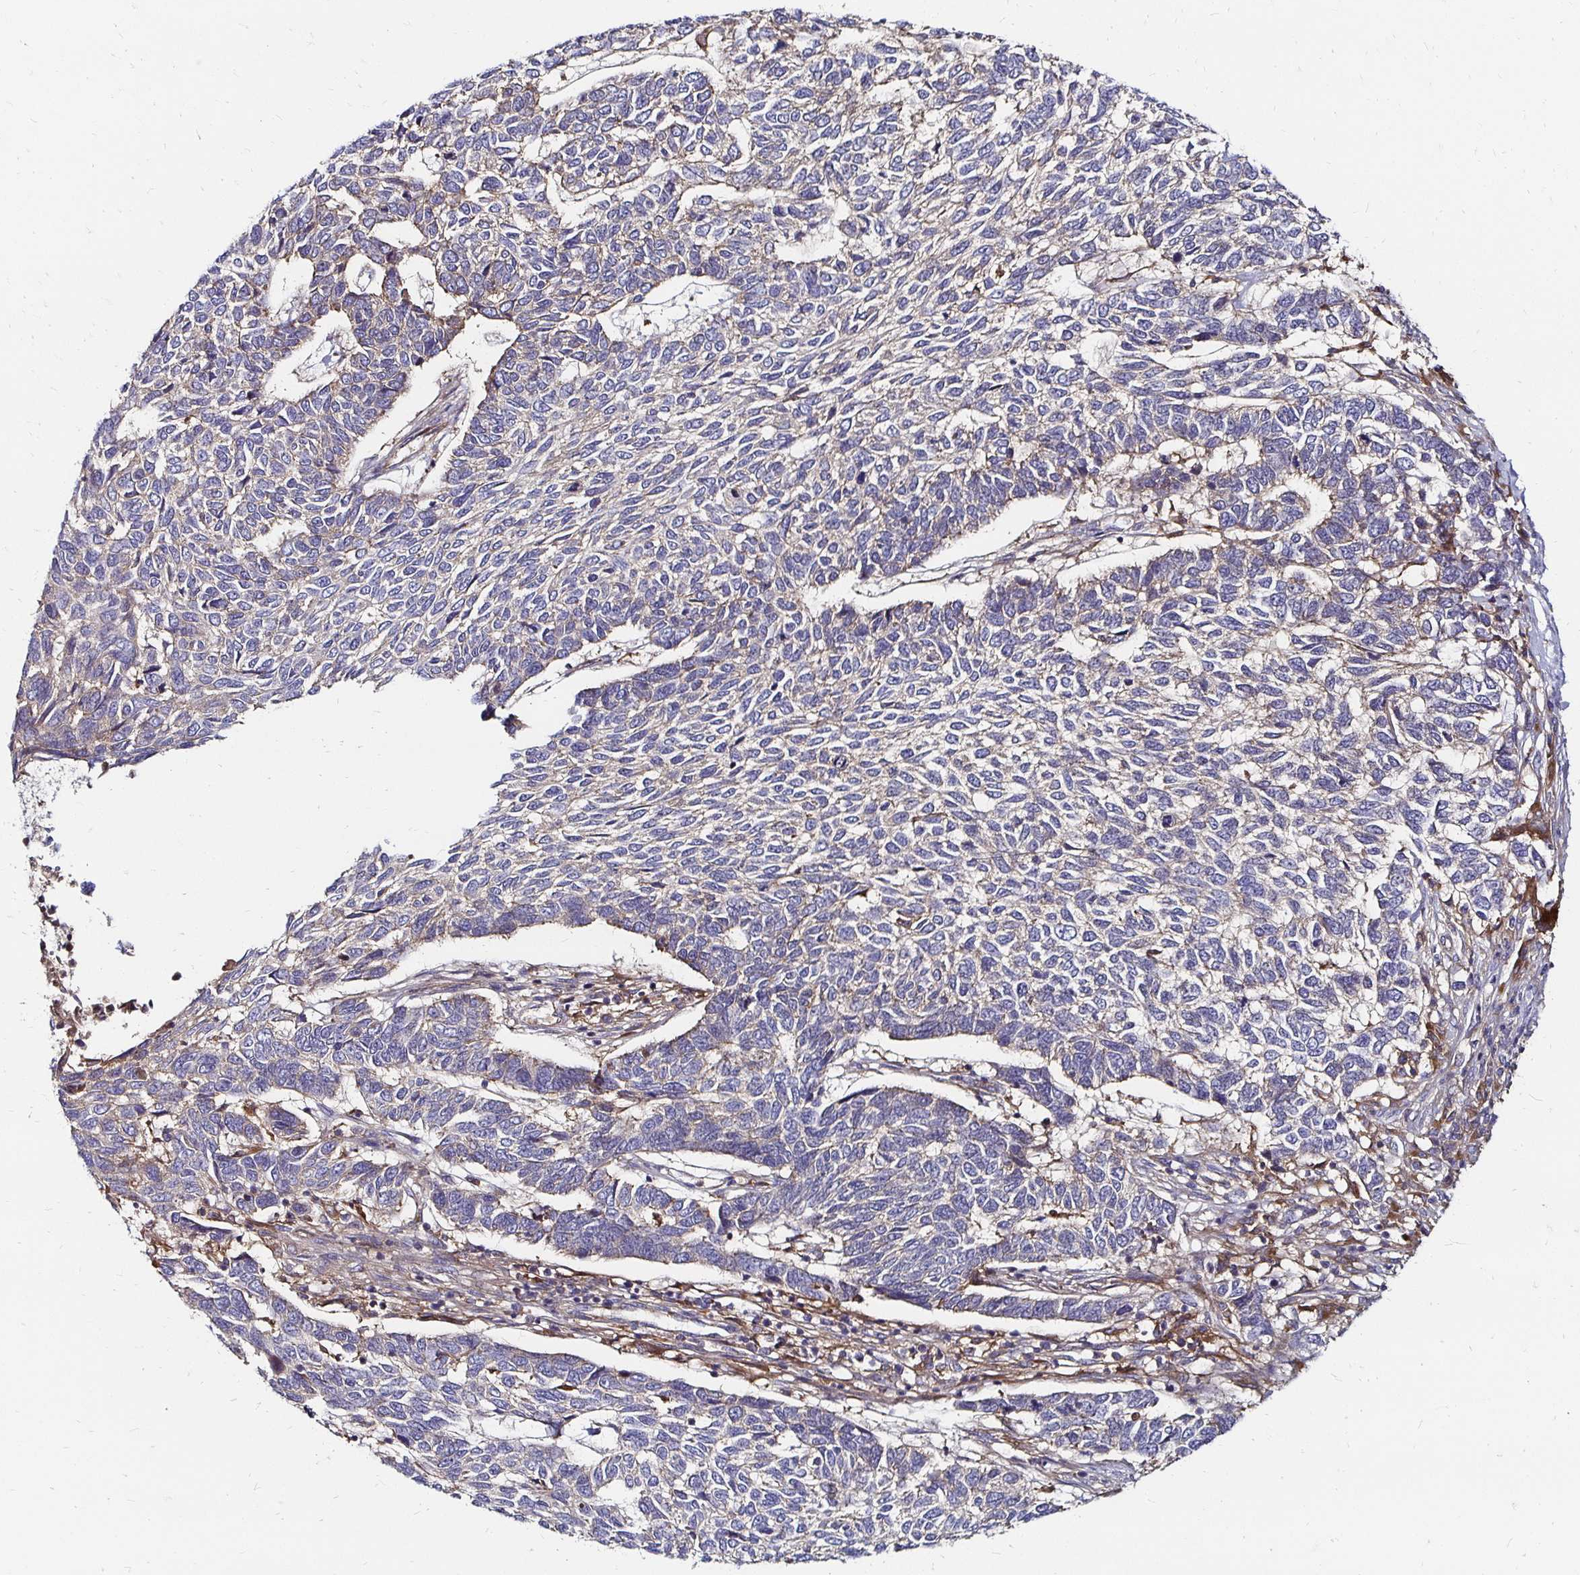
{"staining": {"intensity": "weak", "quantity": ">75%", "location": "cytoplasmic/membranous"}, "tissue": "skin cancer", "cell_type": "Tumor cells", "image_type": "cancer", "snomed": [{"axis": "morphology", "description": "Basal cell carcinoma"}, {"axis": "topography", "description": "Skin"}], "caption": "A high-resolution micrograph shows IHC staining of skin cancer (basal cell carcinoma), which demonstrates weak cytoplasmic/membranous positivity in approximately >75% of tumor cells.", "gene": "NCSTN", "patient": {"sex": "female", "age": 65}}